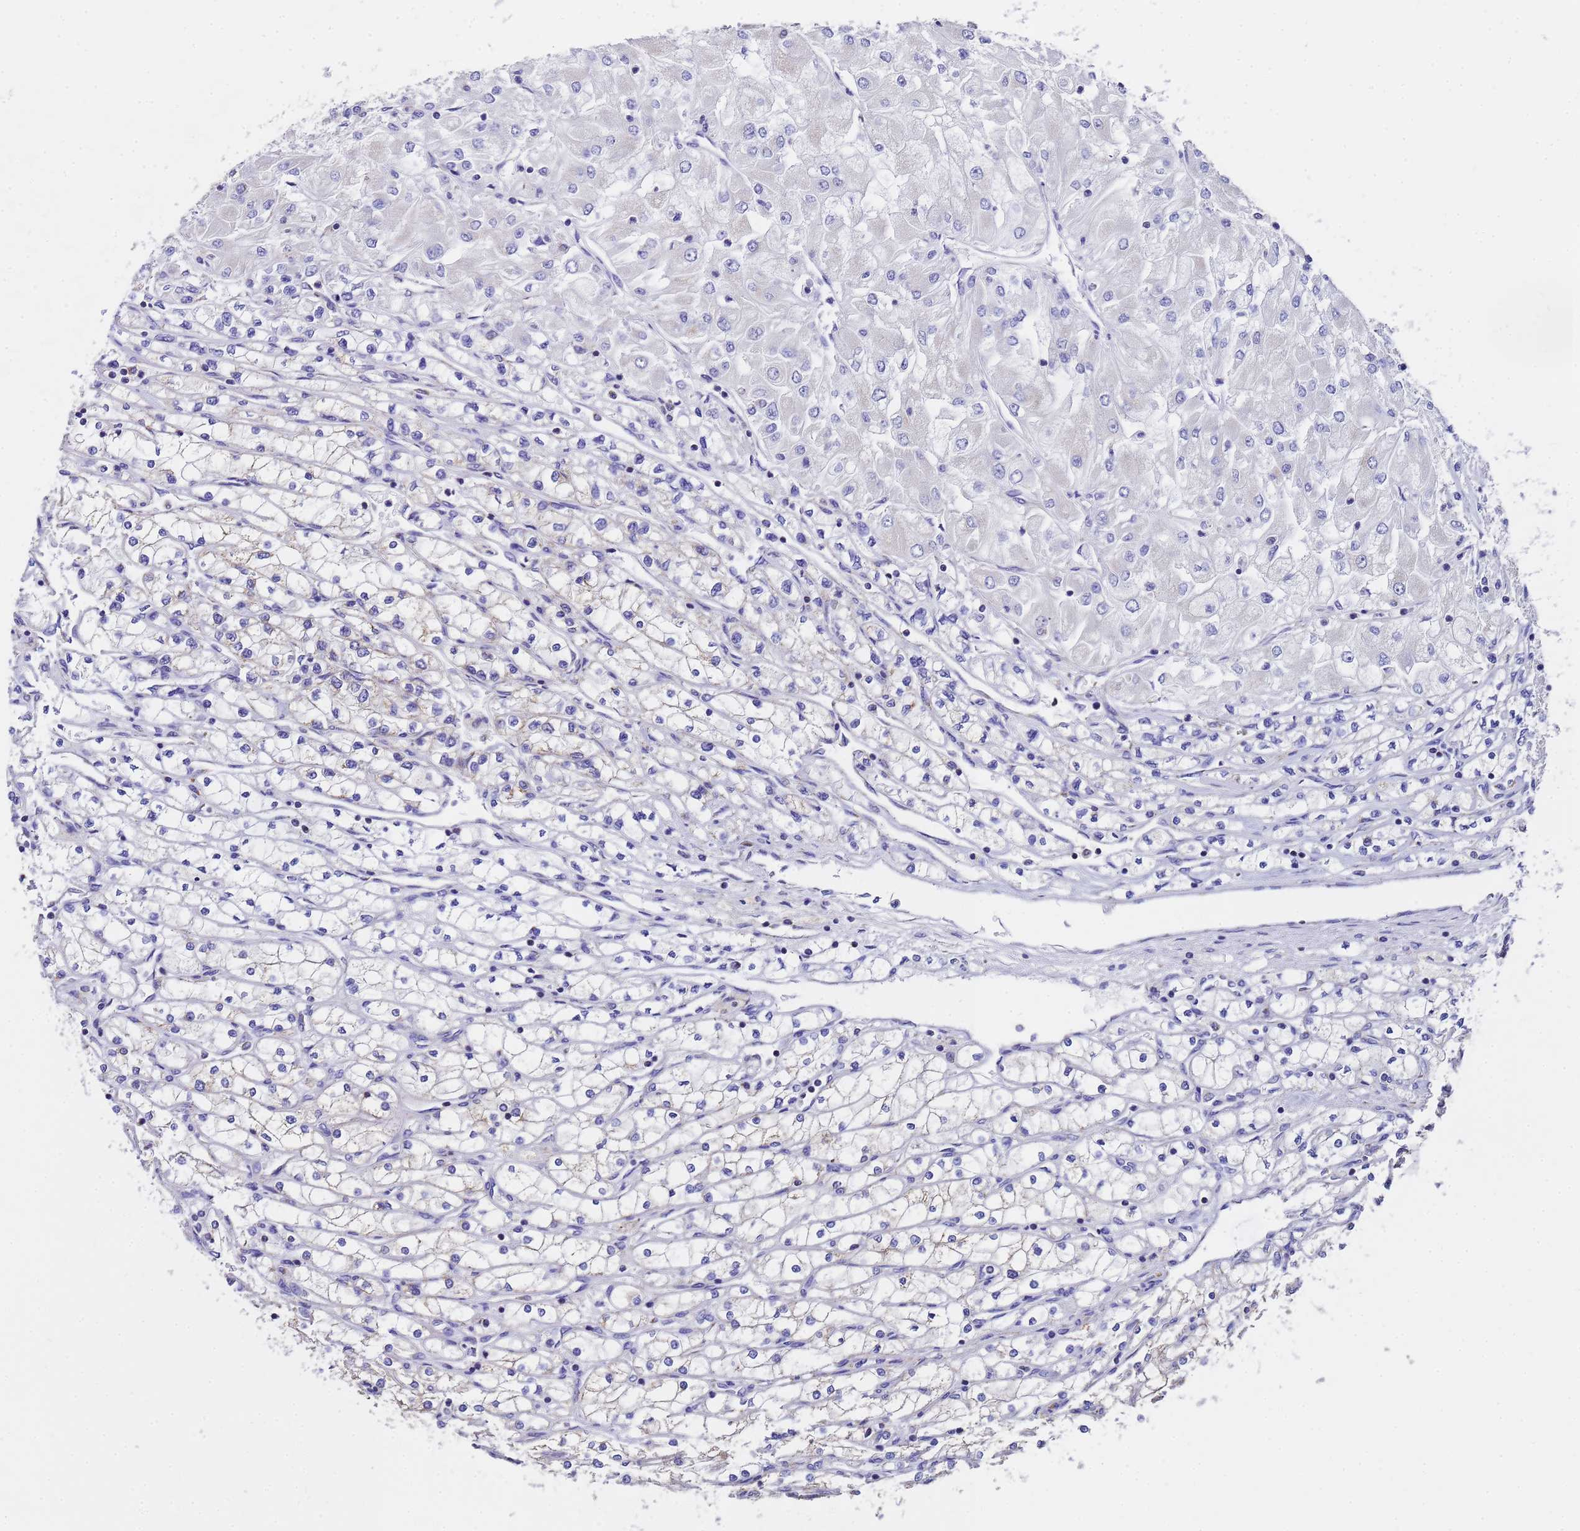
{"staining": {"intensity": "negative", "quantity": "none", "location": "none"}, "tissue": "renal cancer", "cell_type": "Tumor cells", "image_type": "cancer", "snomed": [{"axis": "morphology", "description": "Adenocarcinoma, NOS"}, {"axis": "topography", "description": "Kidney"}], "caption": "The image reveals no staining of tumor cells in adenocarcinoma (renal).", "gene": "MRPS12", "patient": {"sex": "male", "age": 80}}